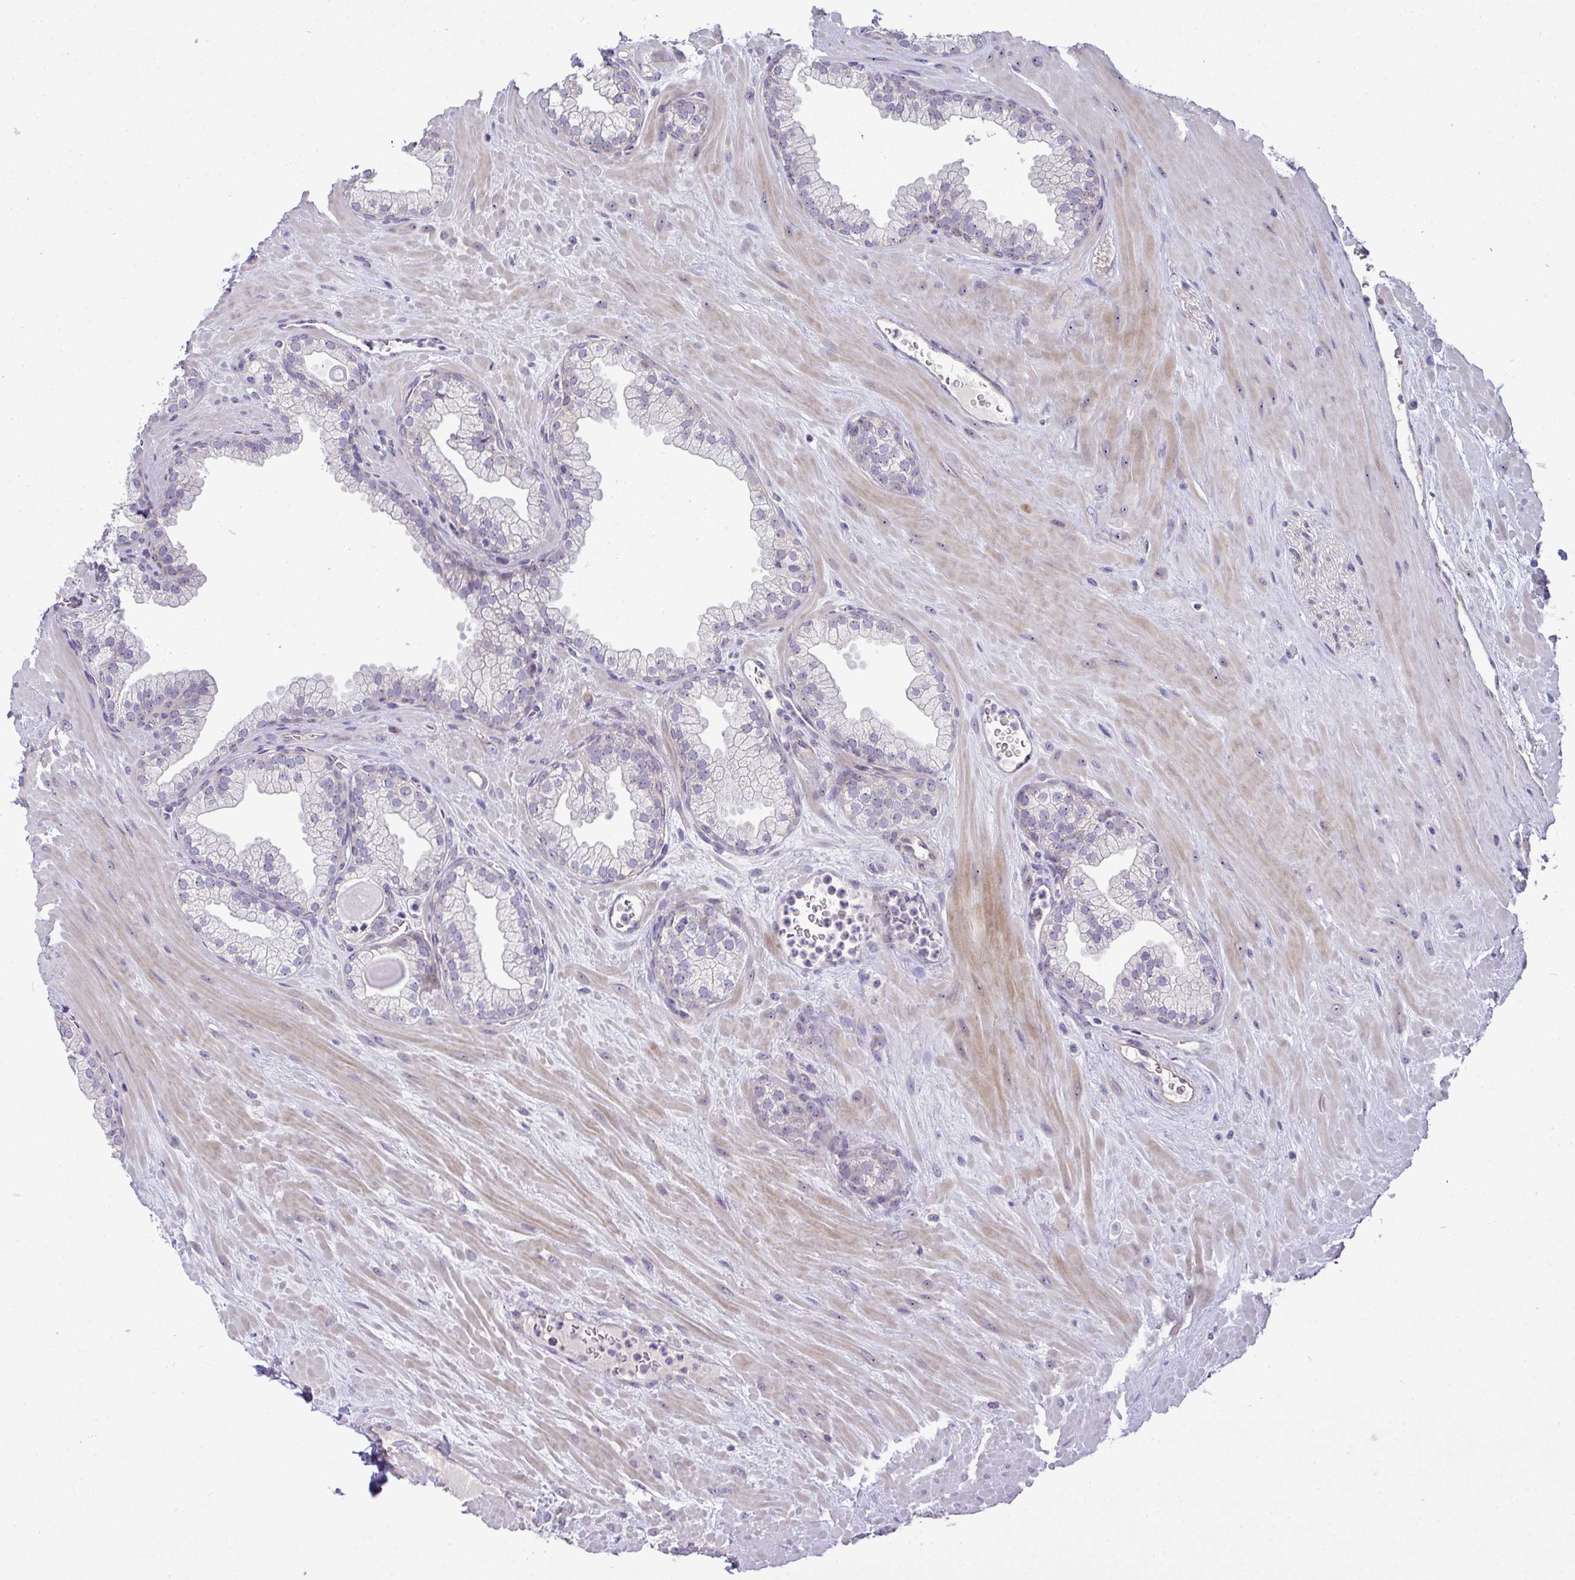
{"staining": {"intensity": "negative", "quantity": "none", "location": "none"}, "tissue": "prostate", "cell_type": "Glandular cells", "image_type": "normal", "snomed": [{"axis": "morphology", "description": "Normal tissue, NOS"}, {"axis": "topography", "description": "Prostate"}, {"axis": "topography", "description": "Peripheral nerve tissue"}], "caption": "This micrograph is of normal prostate stained with immunohistochemistry (IHC) to label a protein in brown with the nuclei are counter-stained blue. There is no expression in glandular cells.", "gene": "NT5C1A", "patient": {"sex": "male", "age": 61}}